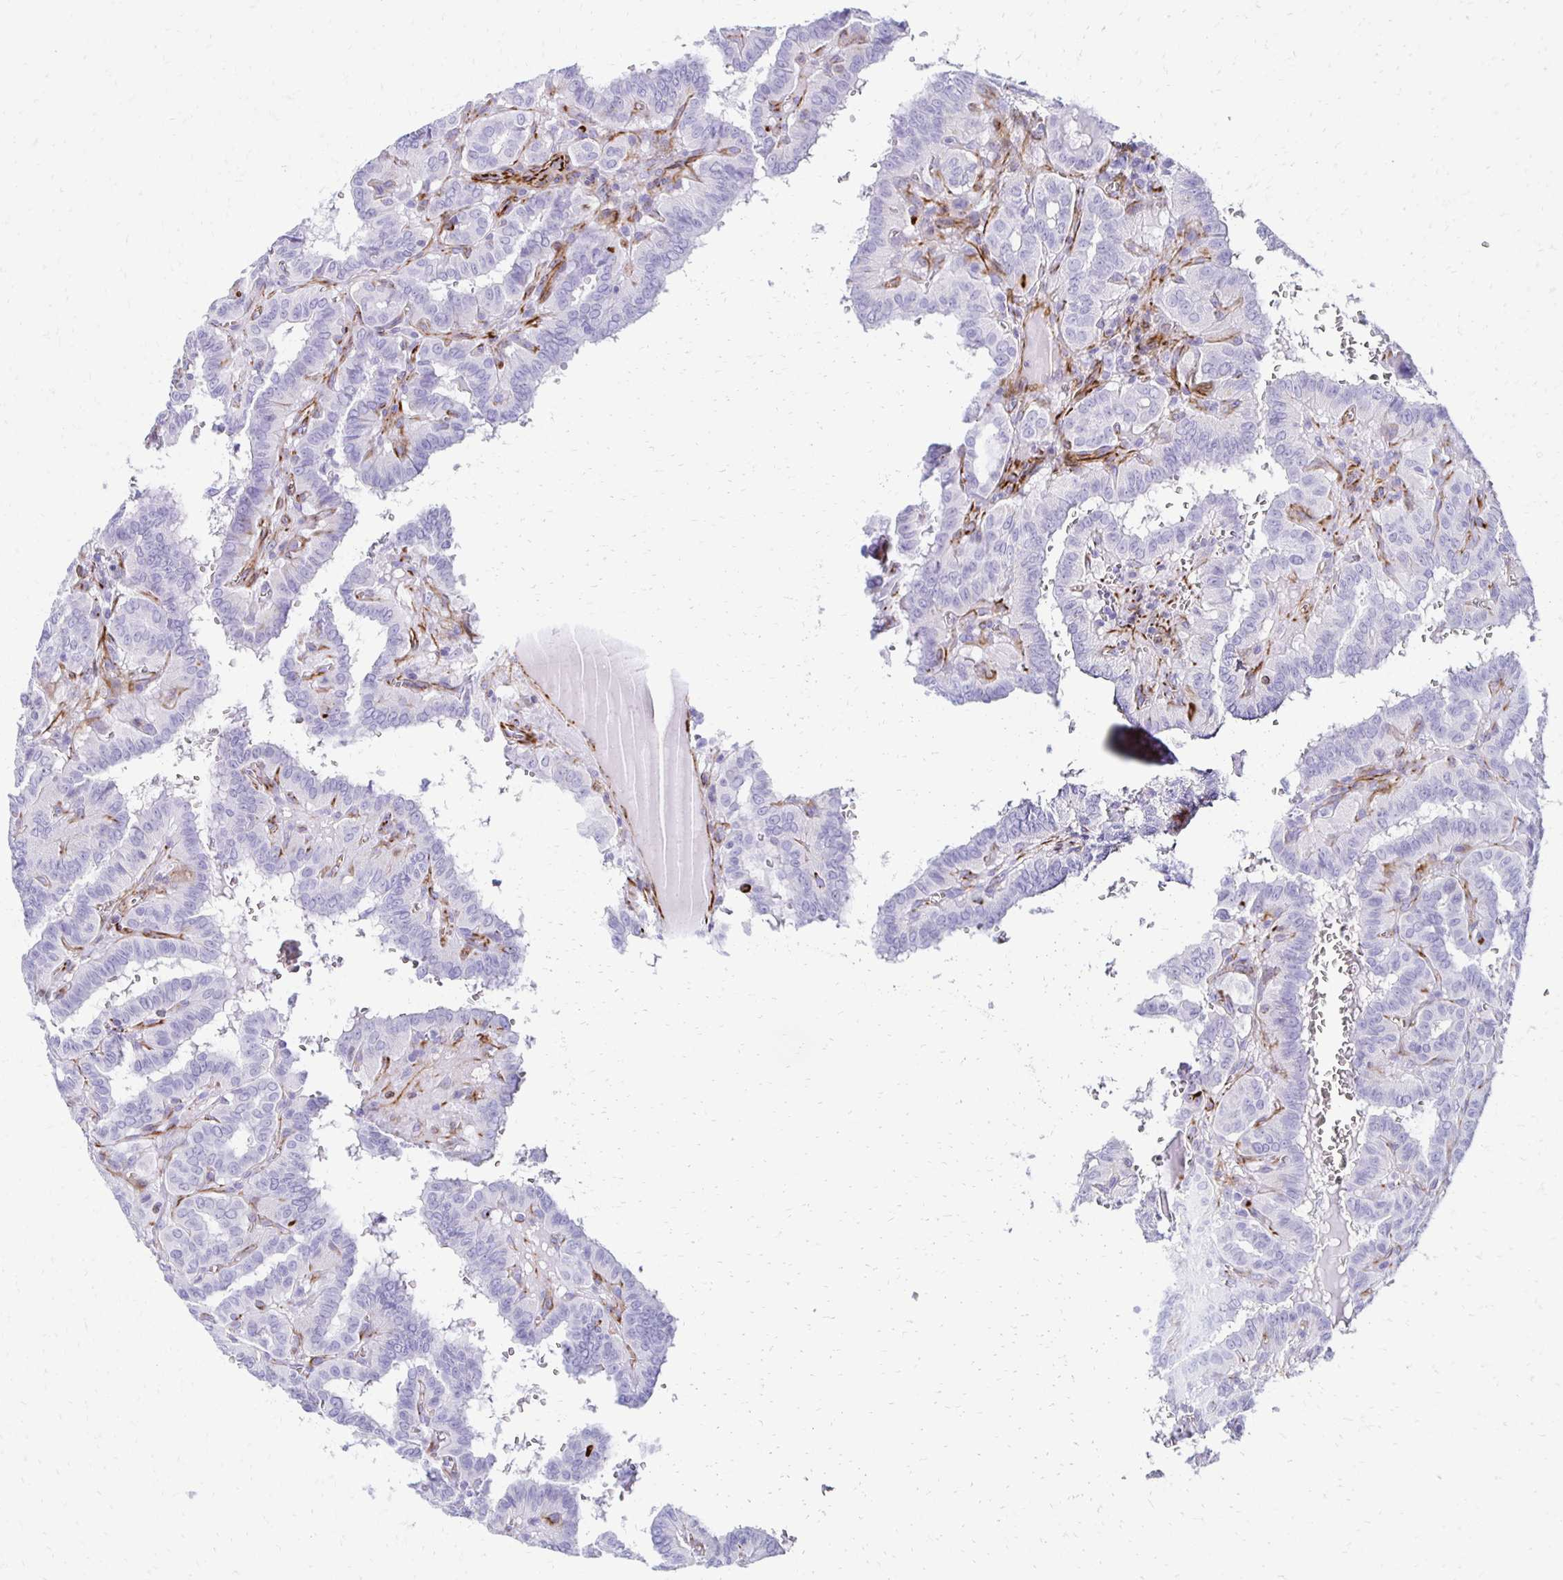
{"staining": {"intensity": "negative", "quantity": "none", "location": "none"}, "tissue": "thyroid cancer", "cell_type": "Tumor cells", "image_type": "cancer", "snomed": [{"axis": "morphology", "description": "Papillary adenocarcinoma, NOS"}, {"axis": "topography", "description": "Thyroid gland"}], "caption": "Immunohistochemistry histopathology image of neoplastic tissue: human papillary adenocarcinoma (thyroid) stained with DAB shows no significant protein expression in tumor cells.", "gene": "TMEM54", "patient": {"sex": "female", "age": 21}}